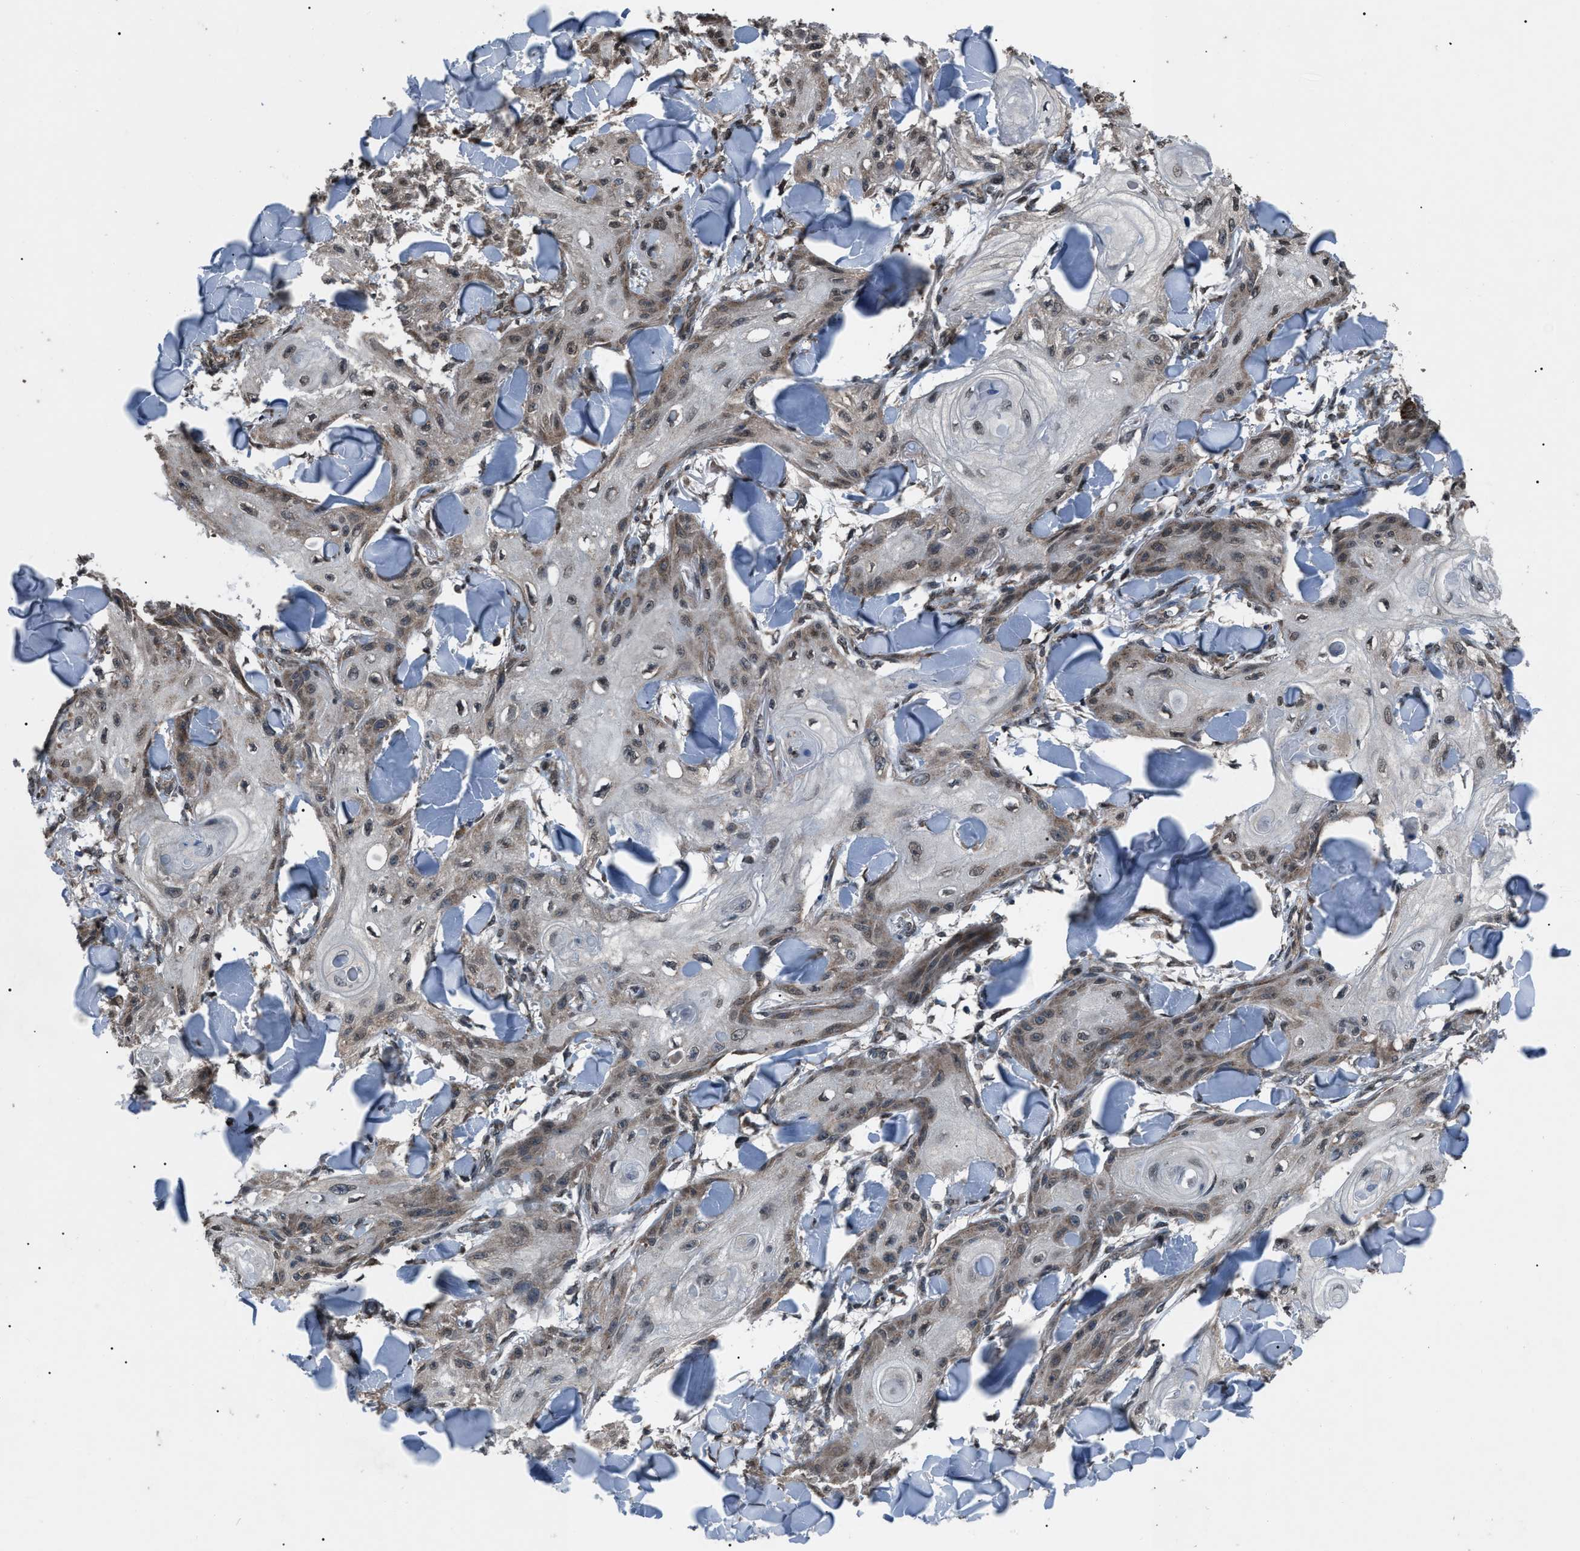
{"staining": {"intensity": "moderate", "quantity": "25%-75%", "location": "cytoplasmic/membranous"}, "tissue": "skin cancer", "cell_type": "Tumor cells", "image_type": "cancer", "snomed": [{"axis": "morphology", "description": "Squamous cell carcinoma, NOS"}, {"axis": "topography", "description": "Skin"}], "caption": "A histopathology image showing moderate cytoplasmic/membranous staining in about 25%-75% of tumor cells in skin cancer (squamous cell carcinoma), as visualized by brown immunohistochemical staining.", "gene": "ZFAND2A", "patient": {"sex": "male", "age": 74}}